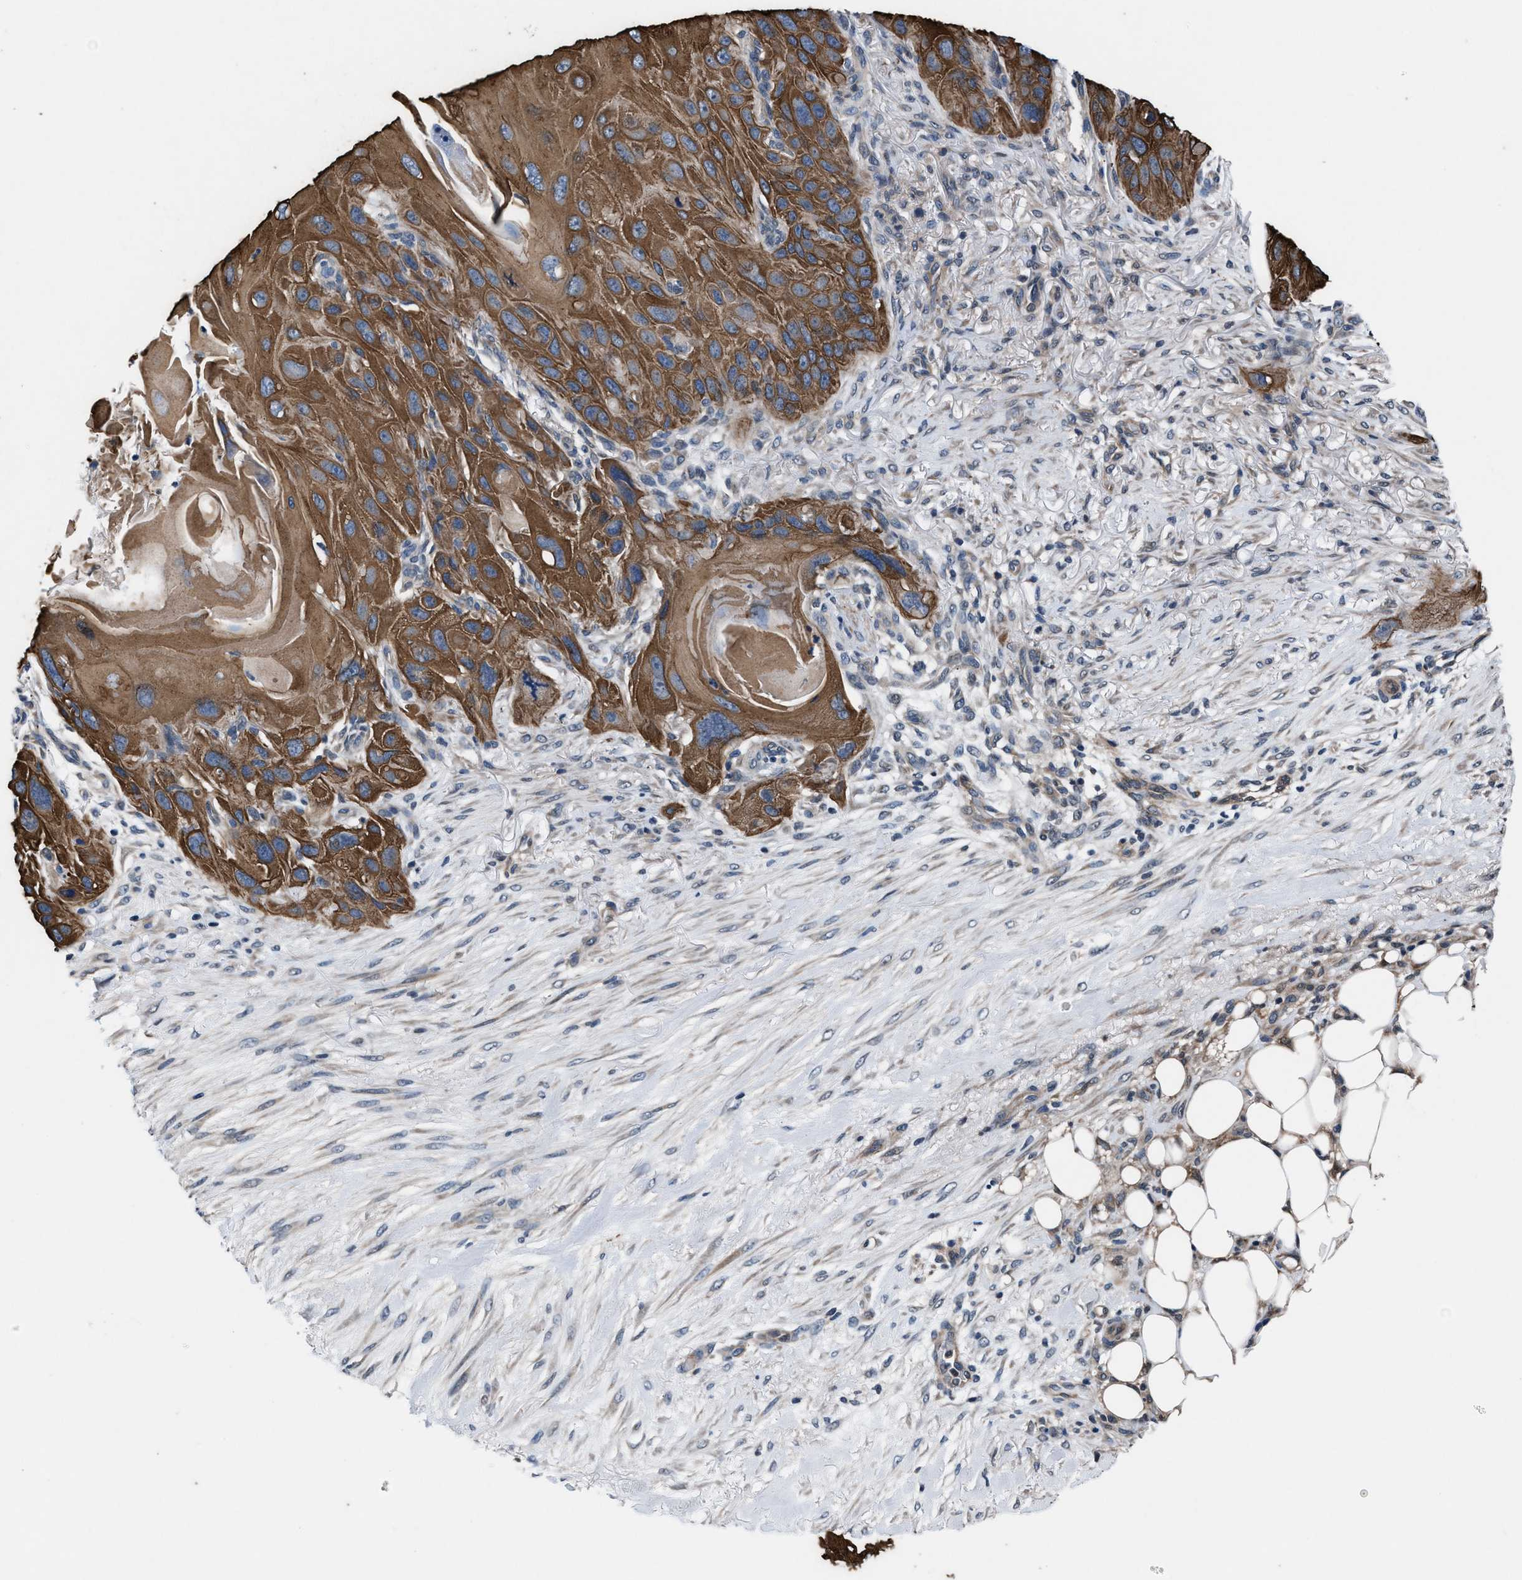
{"staining": {"intensity": "strong", "quantity": ">75%", "location": "cytoplasmic/membranous"}, "tissue": "skin cancer", "cell_type": "Tumor cells", "image_type": "cancer", "snomed": [{"axis": "morphology", "description": "Squamous cell carcinoma, NOS"}, {"axis": "topography", "description": "Skin"}], "caption": "IHC (DAB (3,3'-diaminobenzidine)) staining of human skin cancer shows strong cytoplasmic/membranous protein expression in about >75% of tumor cells. (DAB (3,3'-diaminobenzidine) = brown stain, brightfield microscopy at high magnification).", "gene": "PRPSAP2", "patient": {"sex": "female", "age": 77}}